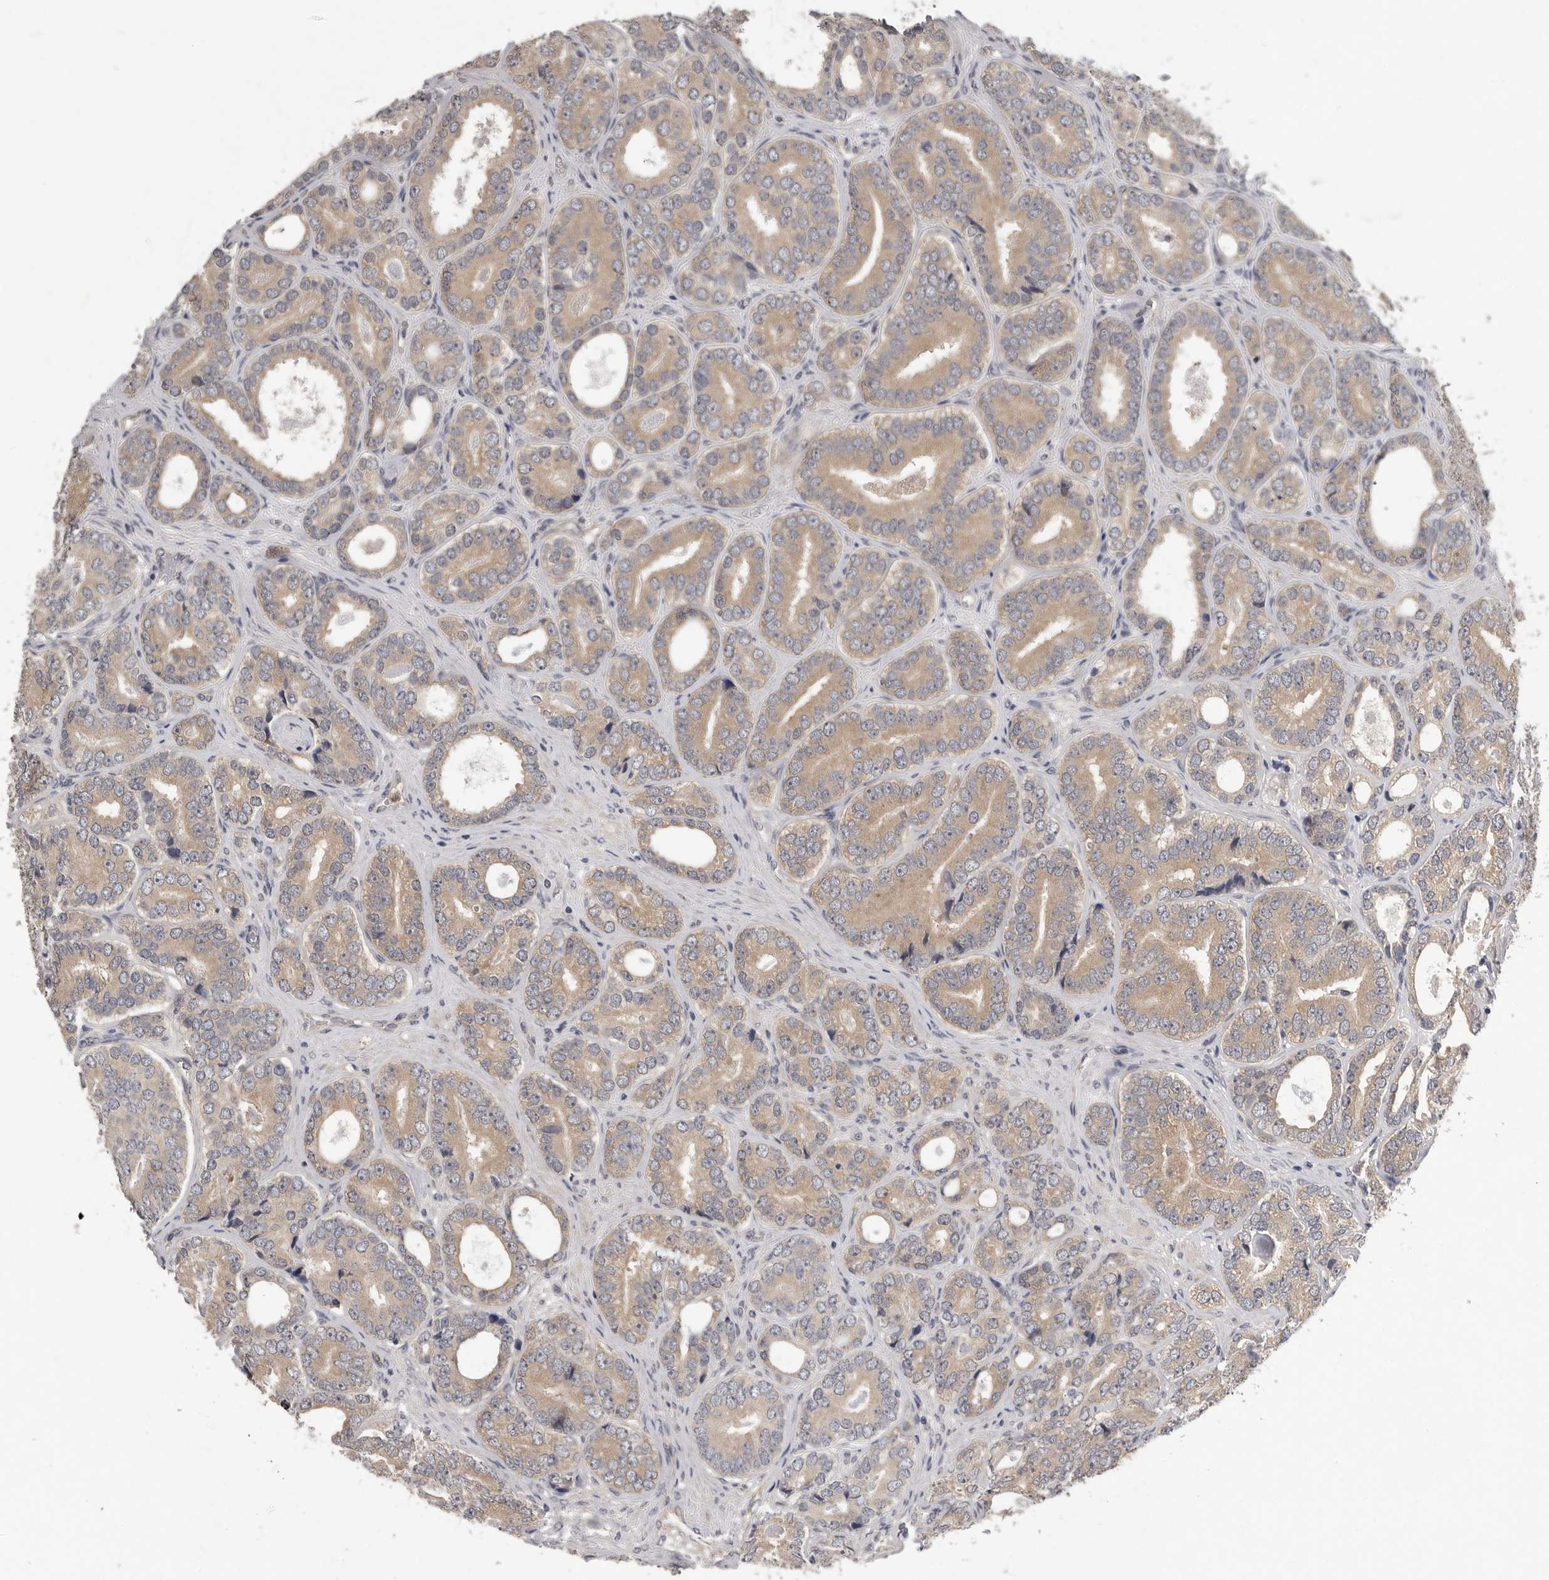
{"staining": {"intensity": "weak", "quantity": ">75%", "location": "cytoplasmic/membranous"}, "tissue": "prostate cancer", "cell_type": "Tumor cells", "image_type": "cancer", "snomed": [{"axis": "morphology", "description": "Adenocarcinoma, High grade"}, {"axis": "topography", "description": "Prostate"}], "caption": "Protein staining of high-grade adenocarcinoma (prostate) tissue displays weak cytoplasmic/membranous positivity in about >75% of tumor cells.", "gene": "RALGPS2", "patient": {"sex": "male", "age": 56}}